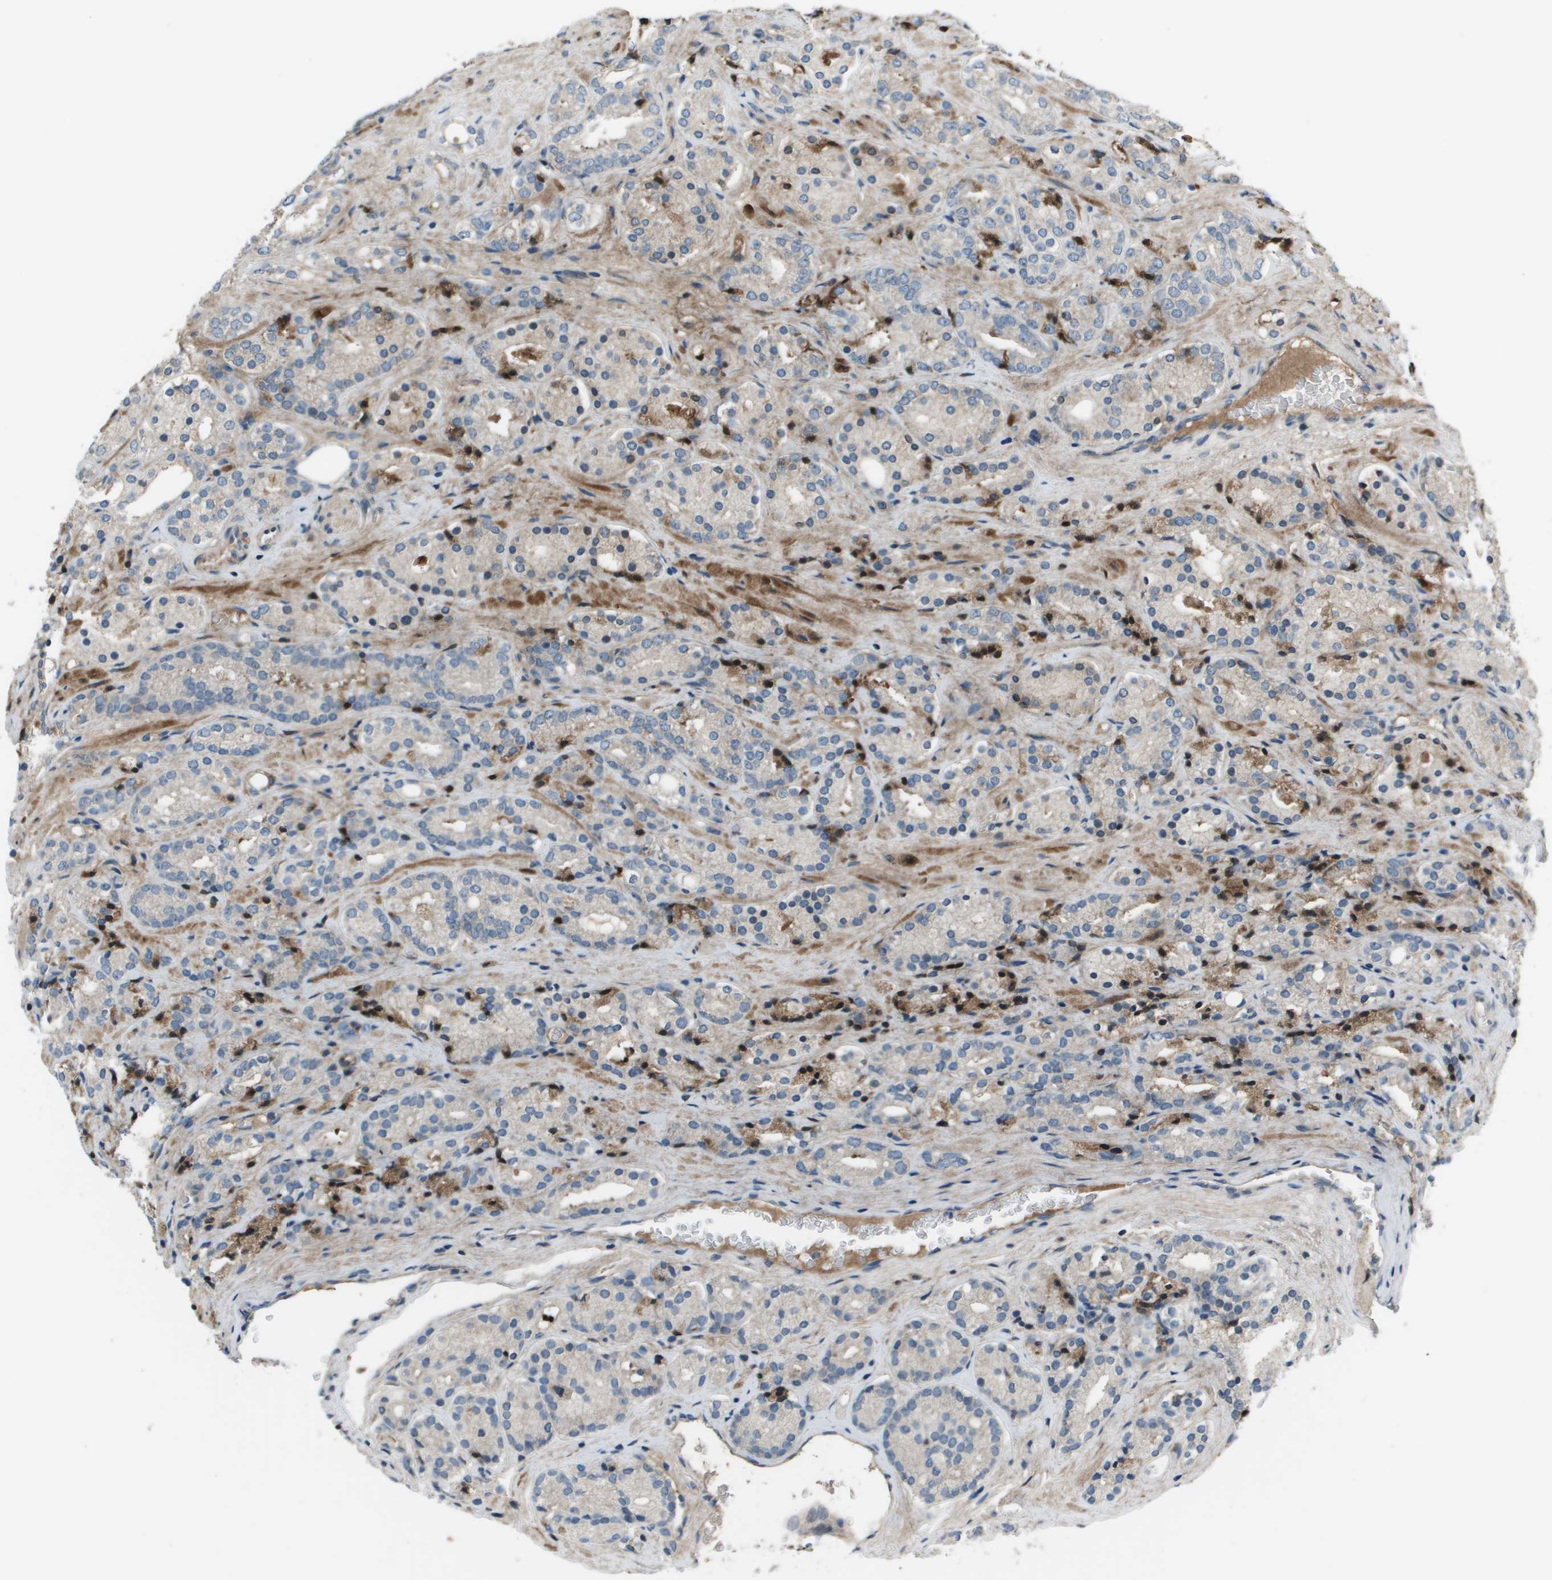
{"staining": {"intensity": "strong", "quantity": "<25%", "location": "cytoplasmic/membranous"}, "tissue": "prostate cancer", "cell_type": "Tumor cells", "image_type": "cancer", "snomed": [{"axis": "morphology", "description": "Adenocarcinoma, High grade"}, {"axis": "topography", "description": "Prostate"}], "caption": "Immunohistochemistry (IHC) micrograph of neoplastic tissue: human prostate cancer stained using immunohistochemistry displays medium levels of strong protein expression localized specifically in the cytoplasmic/membranous of tumor cells, appearing as a cytoplasmic/membranous brown color.", "gene": "PCOLCE", "patient": {"sex": "male", "age": 71}}